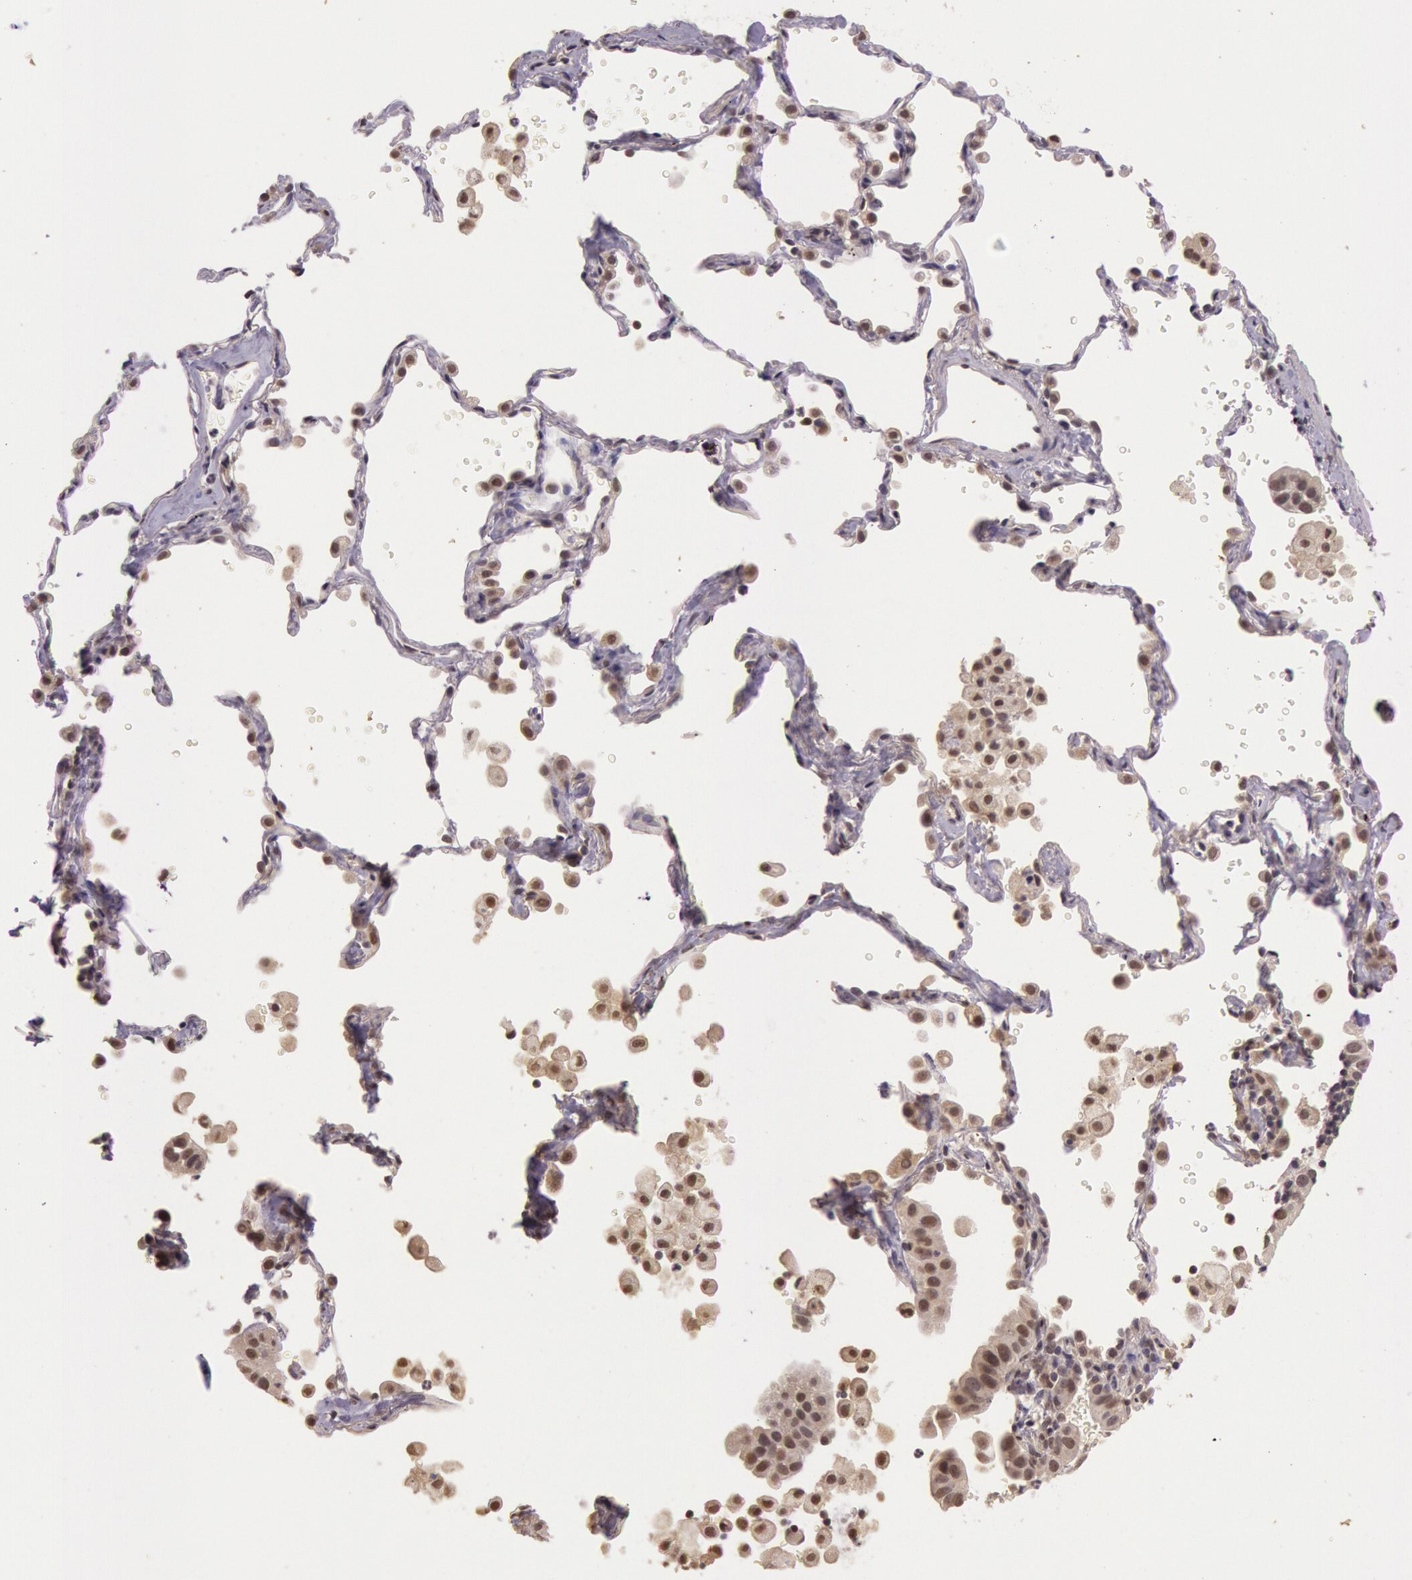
{"staining": {"intensity": "negative", "quantity": "none", "location": "none"}, "tissue": "lung cancer", "cell_type": "Tumor cells", "image_type": "cancer", "snomed": [{"axis": "morphology", "description": "Adenocarcinoma, NOS"}, {"axis": "topography", "description": "Lung"}], "caption": "Protein analysis of adenocarcinoma (lung) exhibits no significant expression in tumor cells.", "gene": "RTL10", "patient": {"sex": "female", "age": 50}}